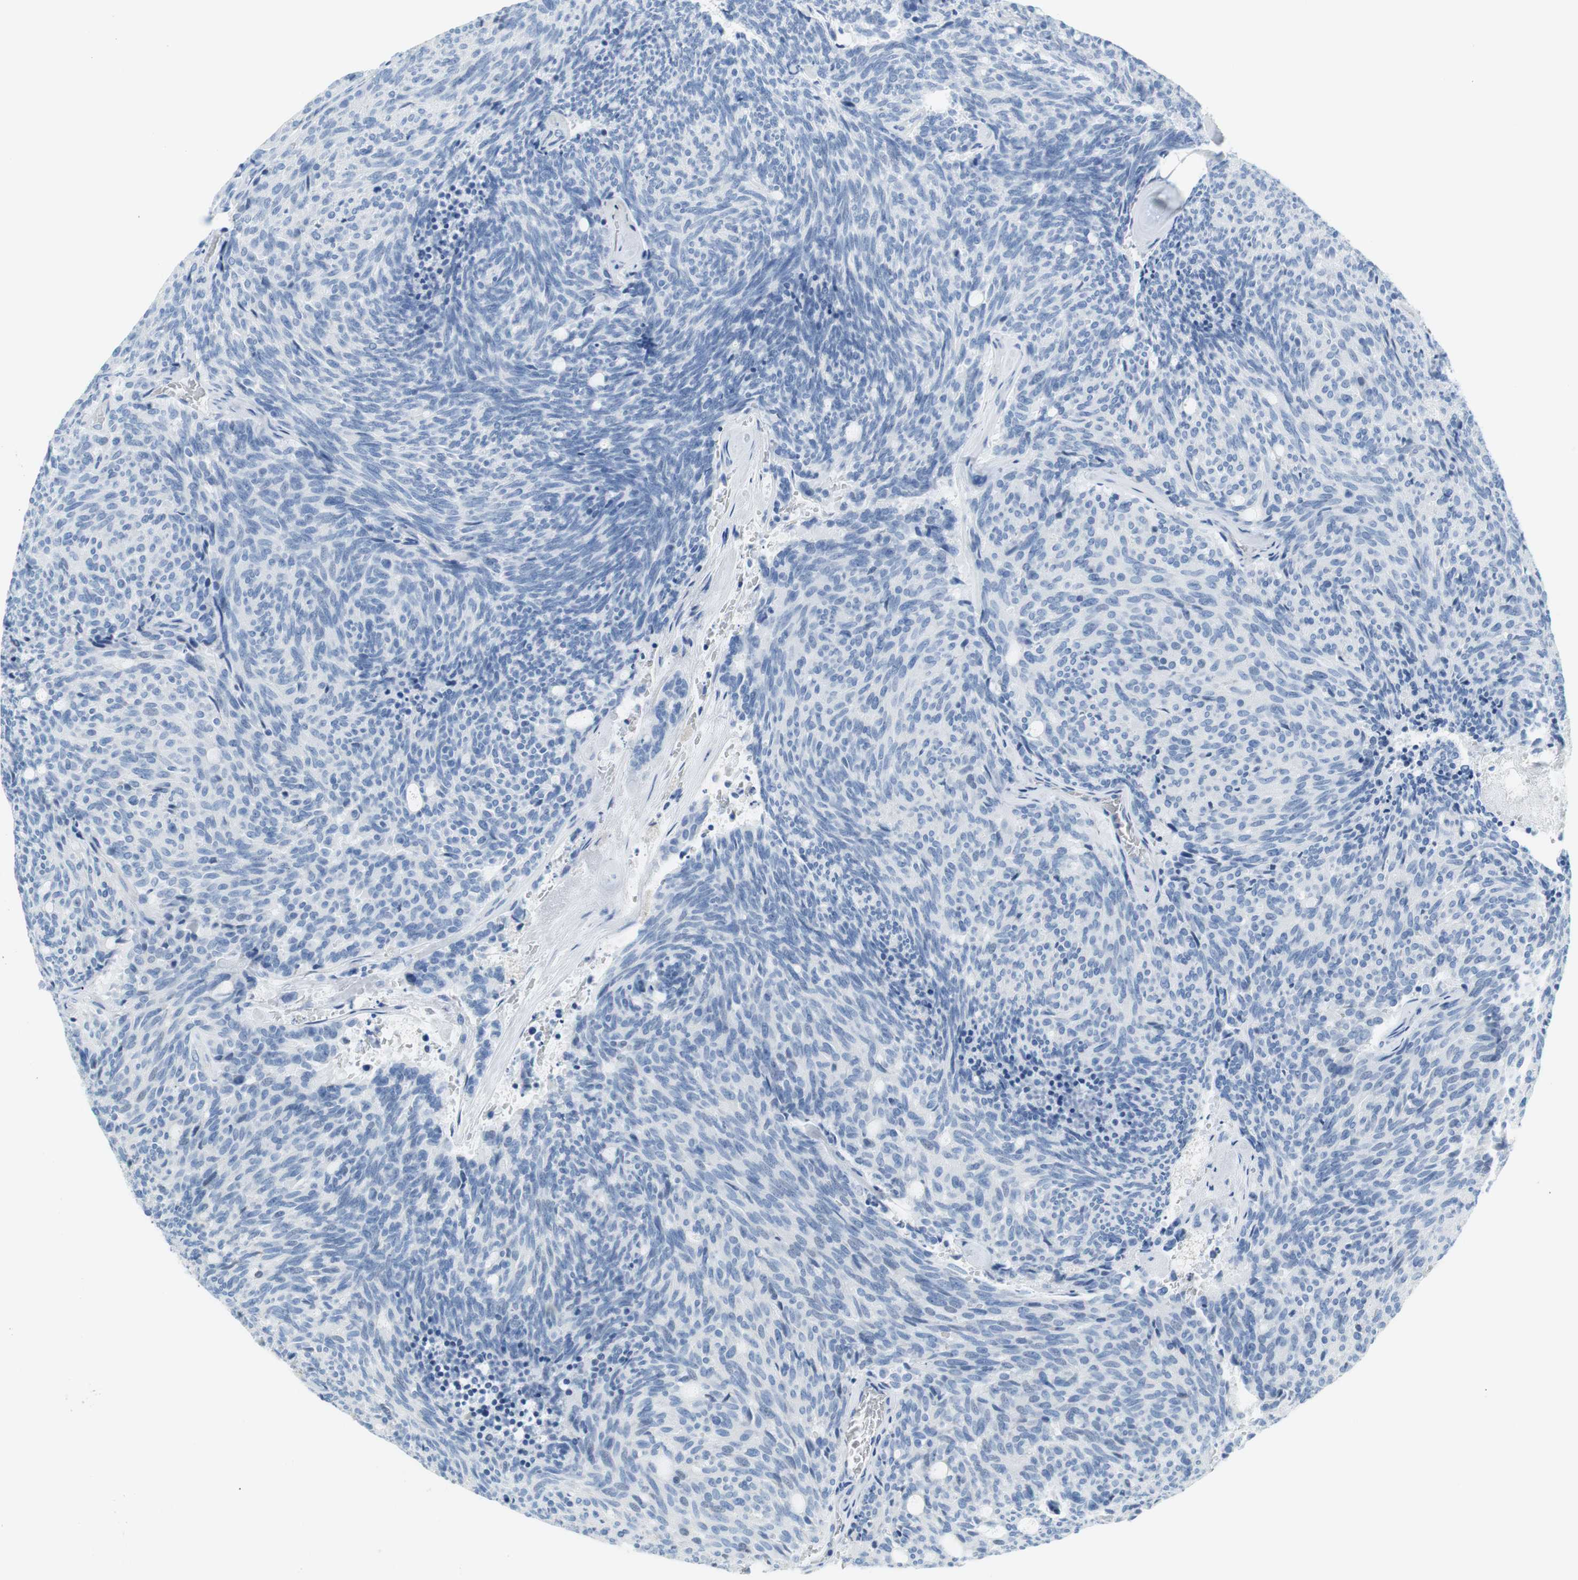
{"staining": {"intensity": "negative", "quantity": "none", "location": "none"}, "tissue": "carcinoid", "cell_type": "Tumor cells", "image_type": "cancer", "snomed": [{"axis": "morphology", "description": "Carcinoid, malignant, NOS"}, {"axis": "topography", "description": "Pancreas"}], "caption": "High power microscopy histopathology image of an immunohistochemistry histopathology image of malignant carcinoid, revealing no significant expression in tumor cells.", "gene": "MYH1", "patient": {"sex": "female", "age": 54}}